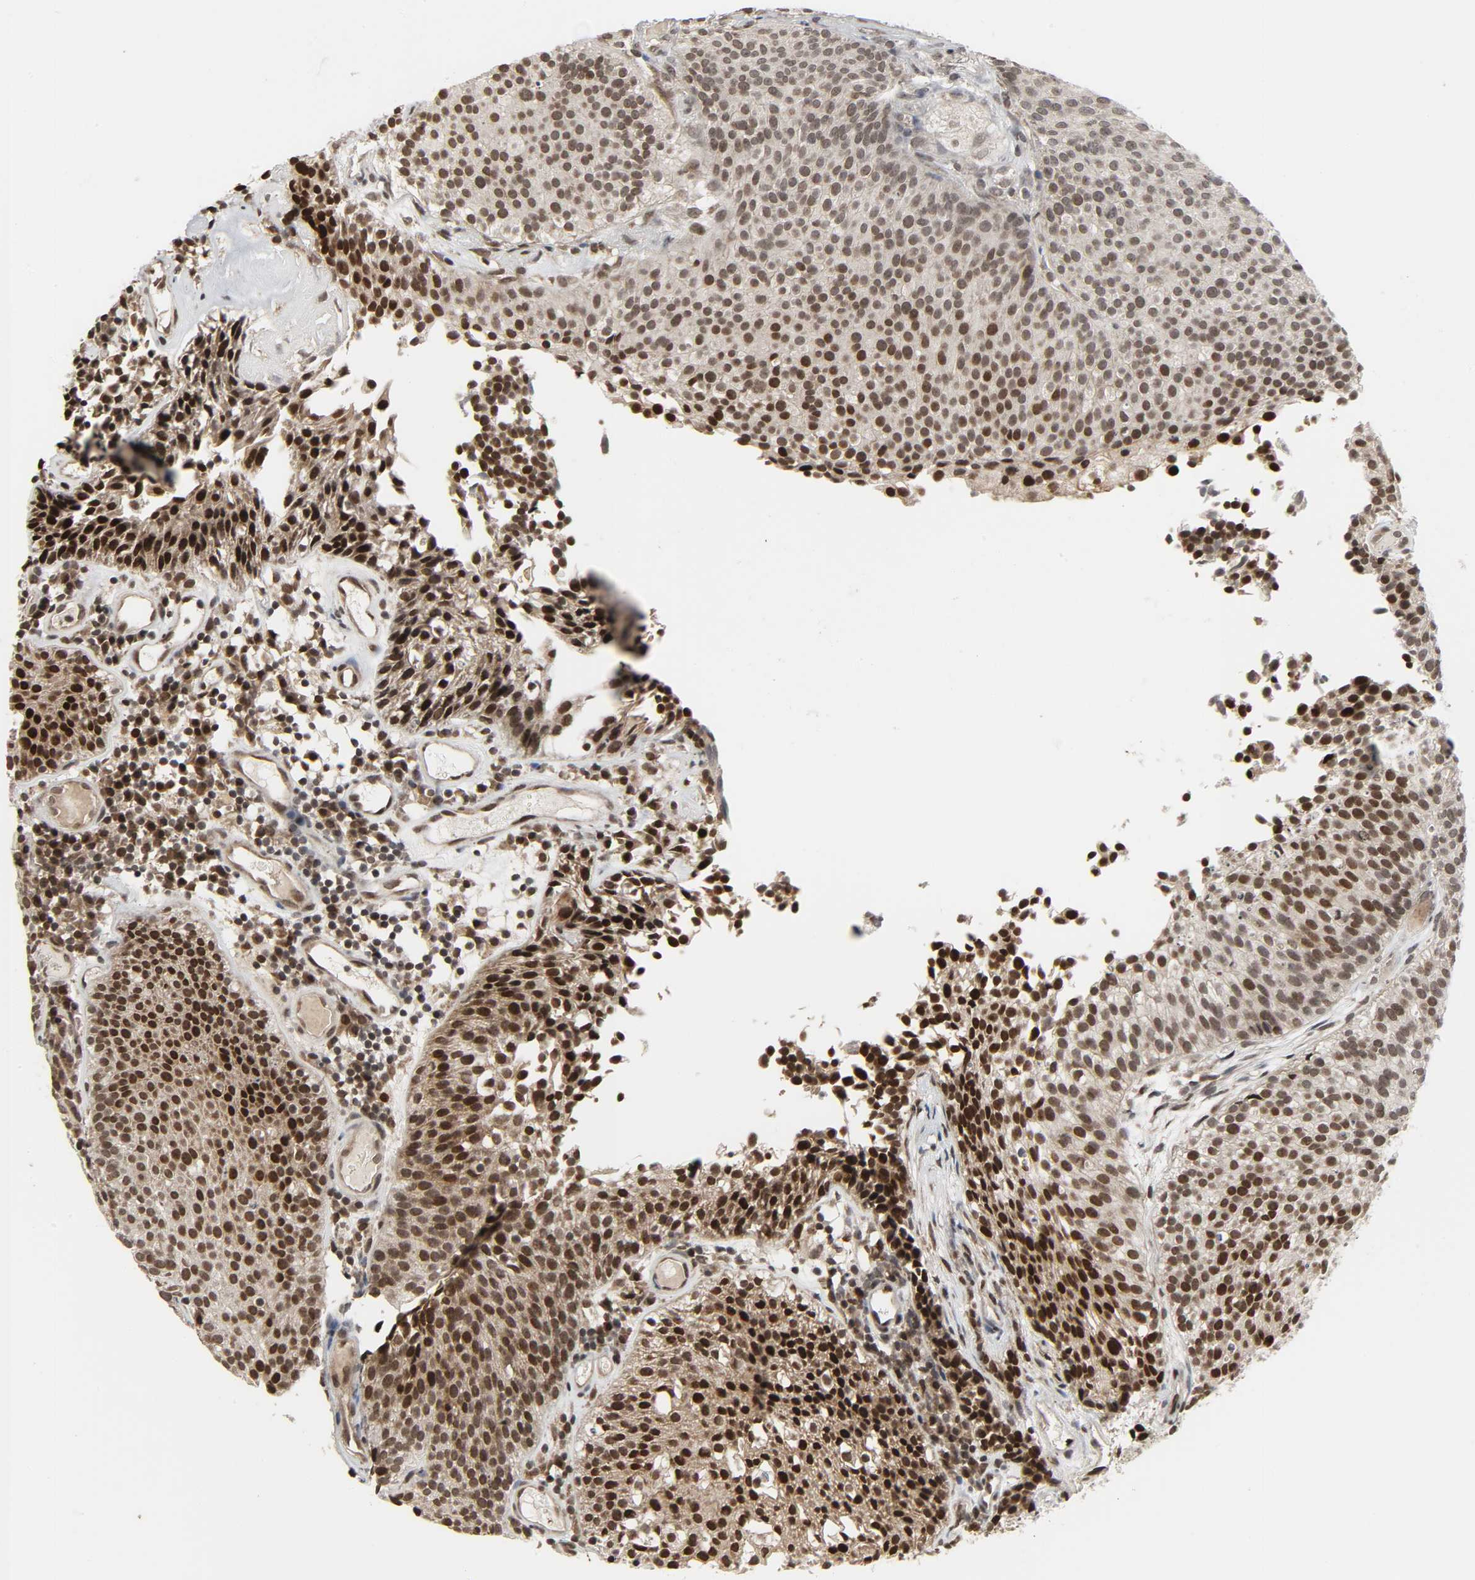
{"staining": {"intensity": "moderate", "quantity": ">75%", "location": "nuclear"}, "tissue": "urothelial cancer", "cell_type": "Tumor cells", "image_type": "cancer", "snomed": [{"axis": "morphology", "description": "Urothelial carcinoma, Low grade"}, {"axis": "topography", "description": "Urinary bladder"}], "caption": "Immunohistochemical staining of human low-grade urothelial carcinoma shows medium levels of moderate nuclear protein positivity in approximately >75% of tumor cells. Using DAB (brown) and hematoxylin (blue) stains, captured at high magnification using brightfield microscopy.", "gene": "XRCC1", "patient": {"sex": "male", "age": 85}}